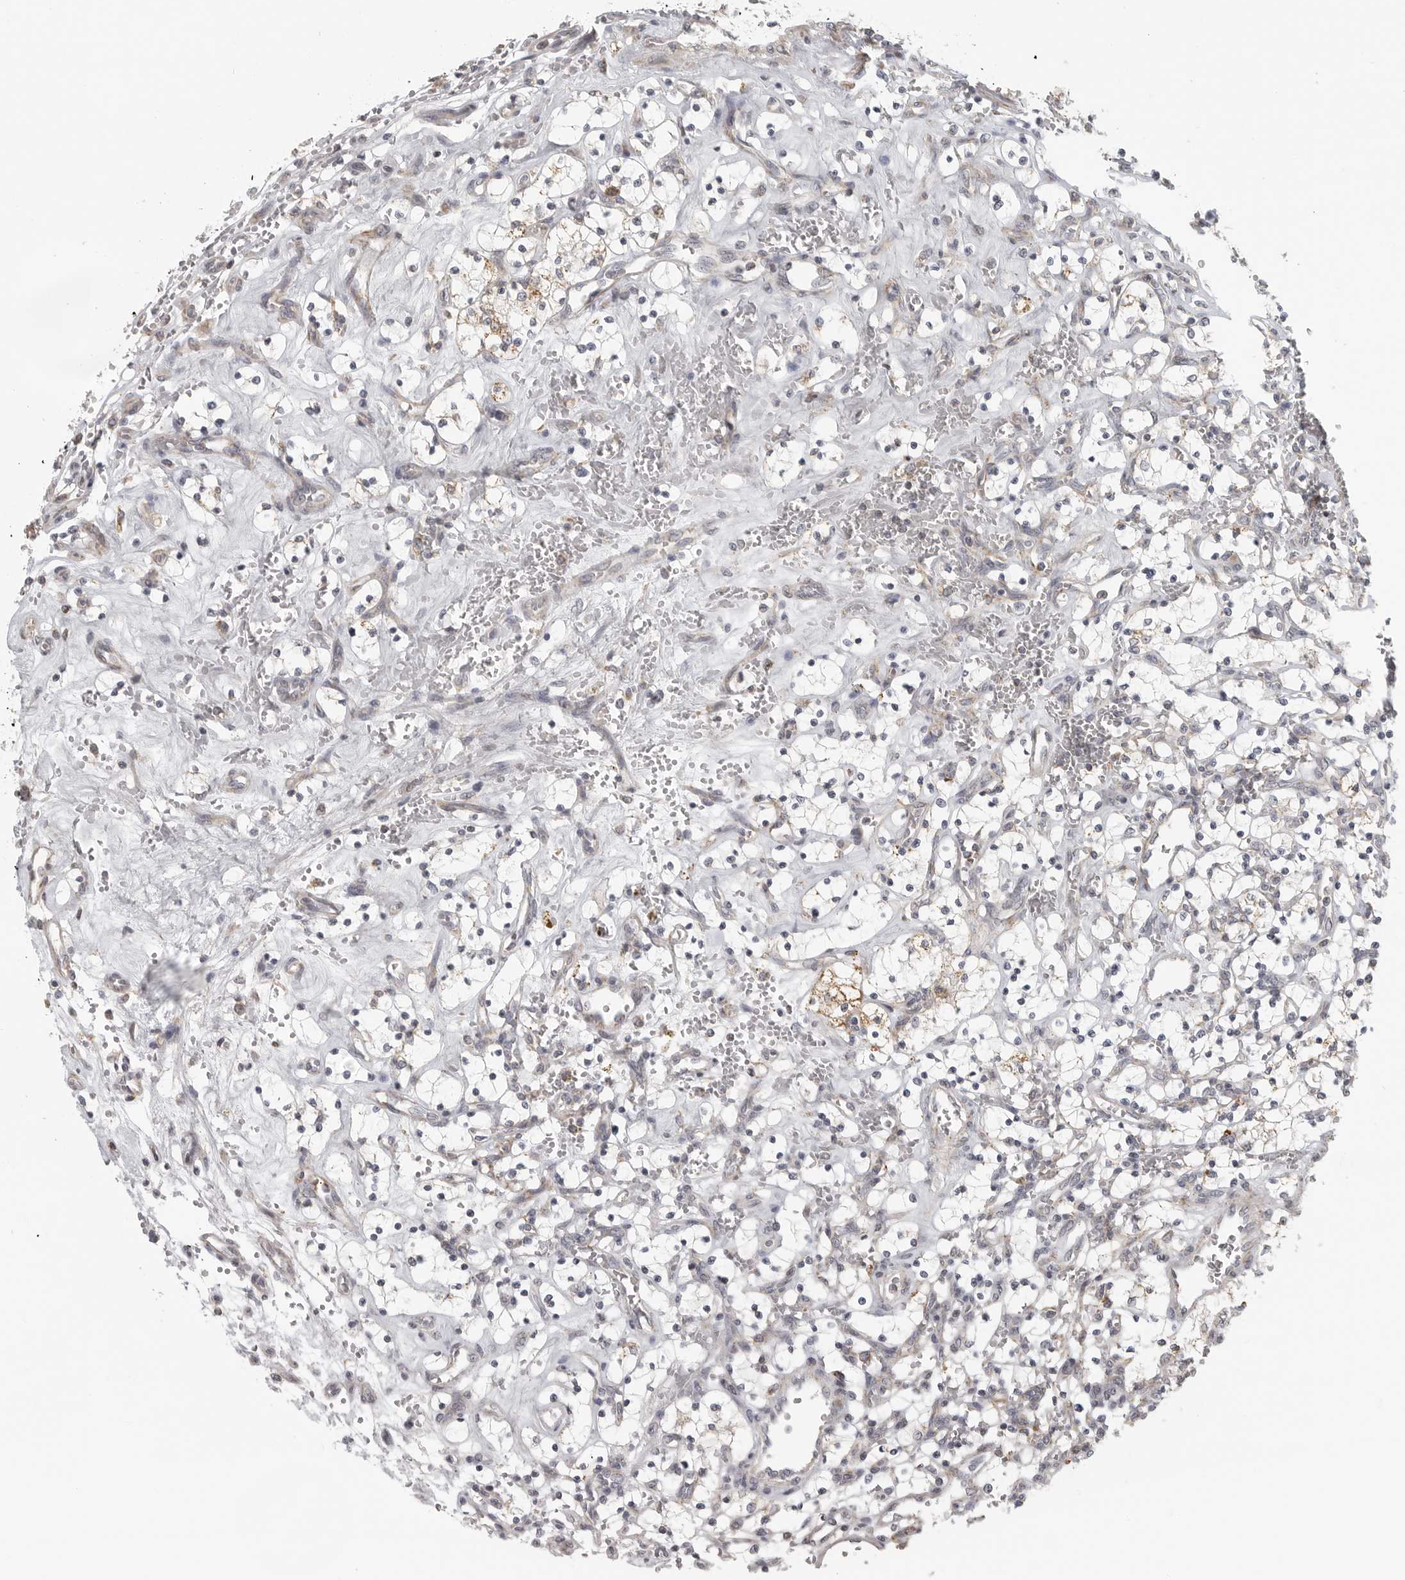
{"staining": {"intensity": "weak", "quantity": "<25%", "location": "cytoplasmic/membranous"}, "tissue": "renal cancer", "cell_type": "Tumor cells", "image_type": "cancer", "snomed": [{"axis": "morphology", "description": "Adenocarcinoma, NOS"}, {"axis": "topography", "description": "Kidney"}], "caption": "Immunohistochemistry (IHC) of human renal adenocarcinoma shows no positivity in tumor cells. (Stains: DAB immunohistochemistry (IHC) with hematoxylin counter stain, Microscopy: brightfield microscopy at high magnification).", "gene": "RXFP3", "patient": {"sex": "female", "age": 69}}